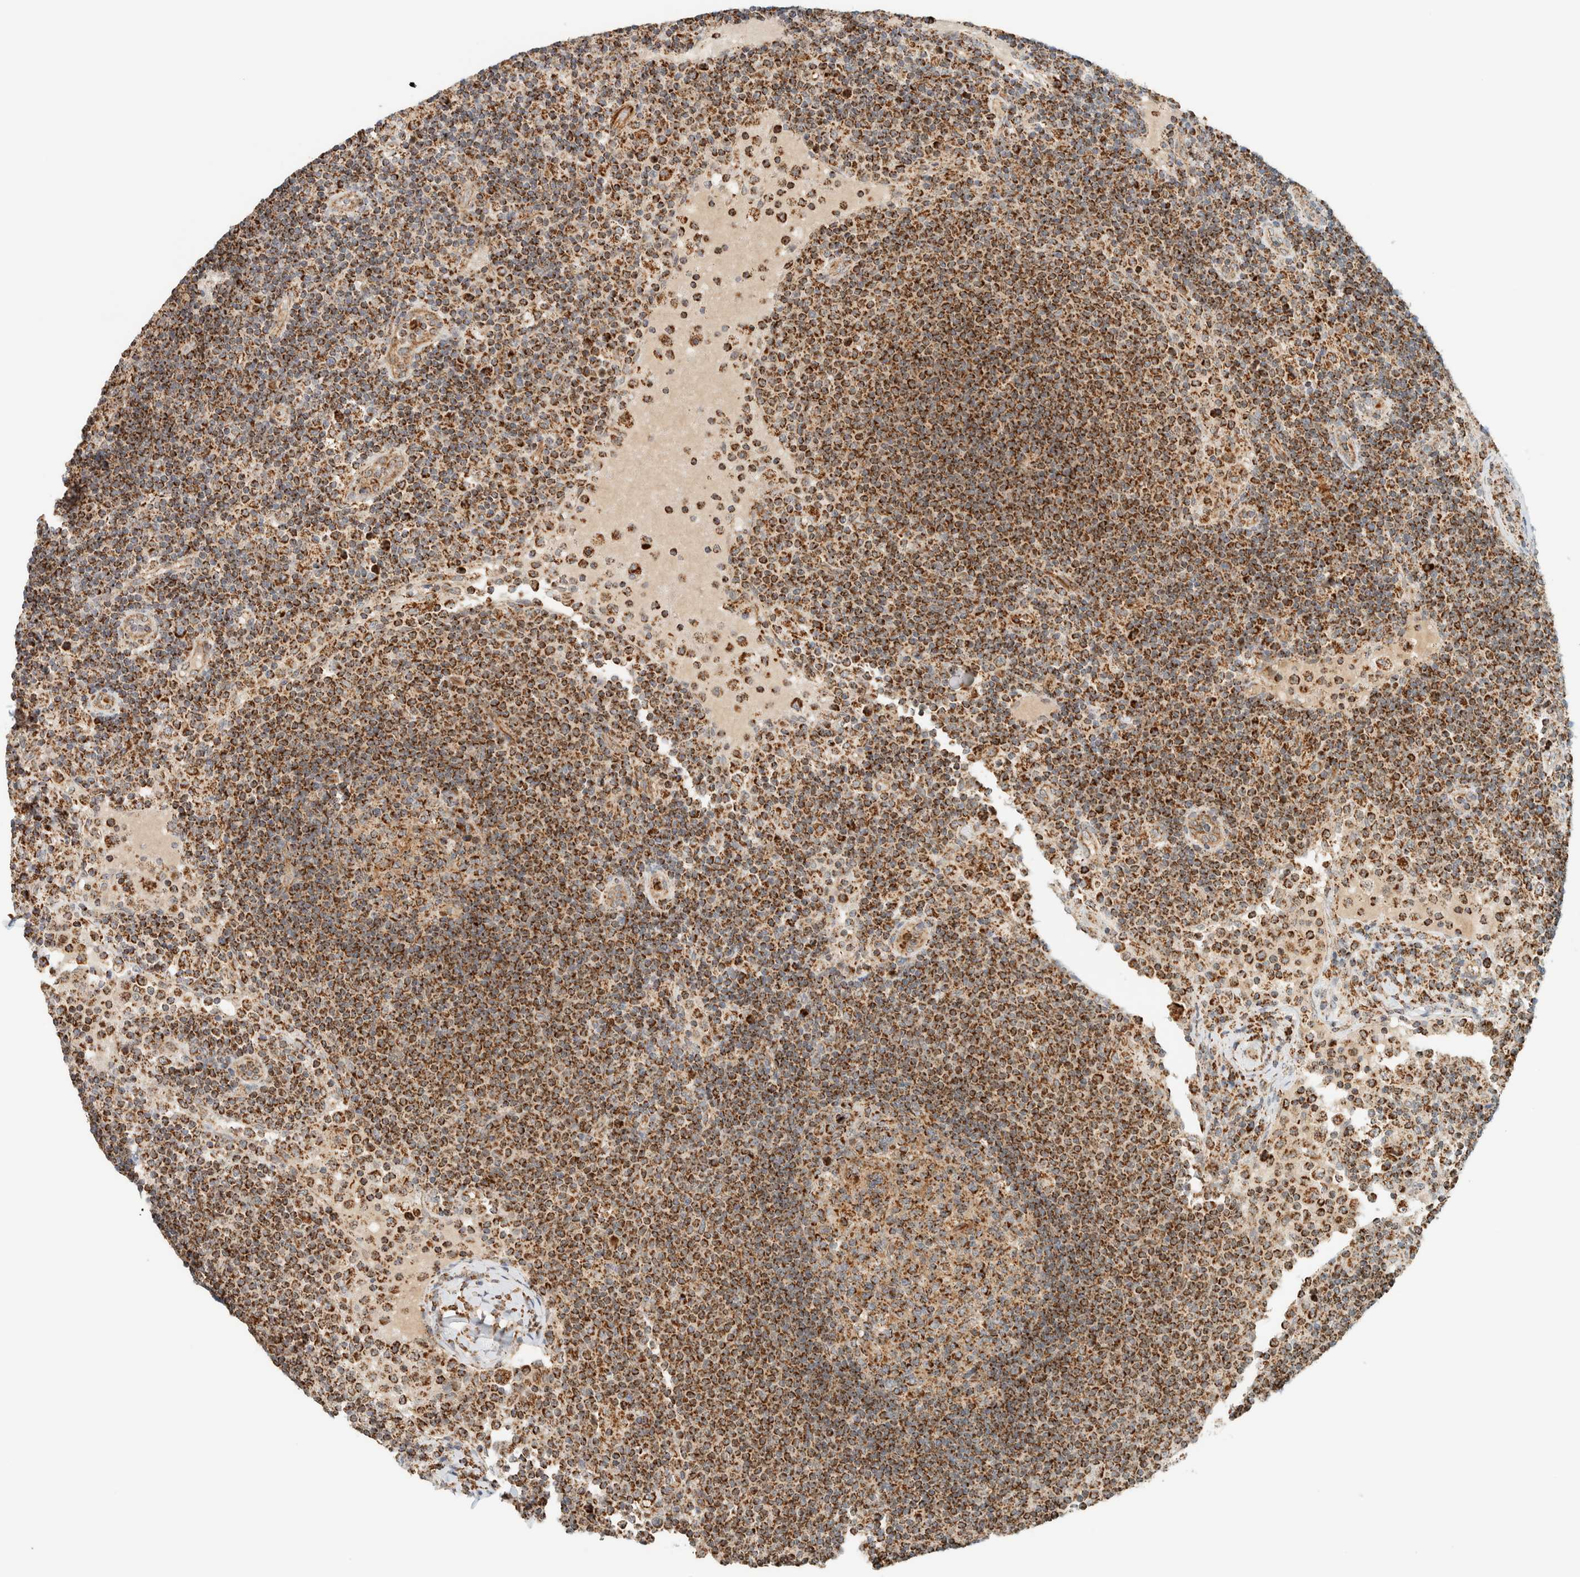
{"staining": {"intensity": "moderate", "quantity": ">75%", "location": "cytoplasmic/membranous"}, "tissue": "lymph node", "cell_type": "Germinal center cells", "image_type": "normal", "snomed": [{"axis": "morphology", "description": "Normal tissue, NOS"}, {"axis": "topography", "description": "Lymph node"}], "caption": "Human lymph node stained with a brown dye exhibits moderate cytoplasmic/membranous positive expression in about >75% of germinal center cells.", "gene": "KIFAP3", "patient": {"sex": "female", "age": 53}}